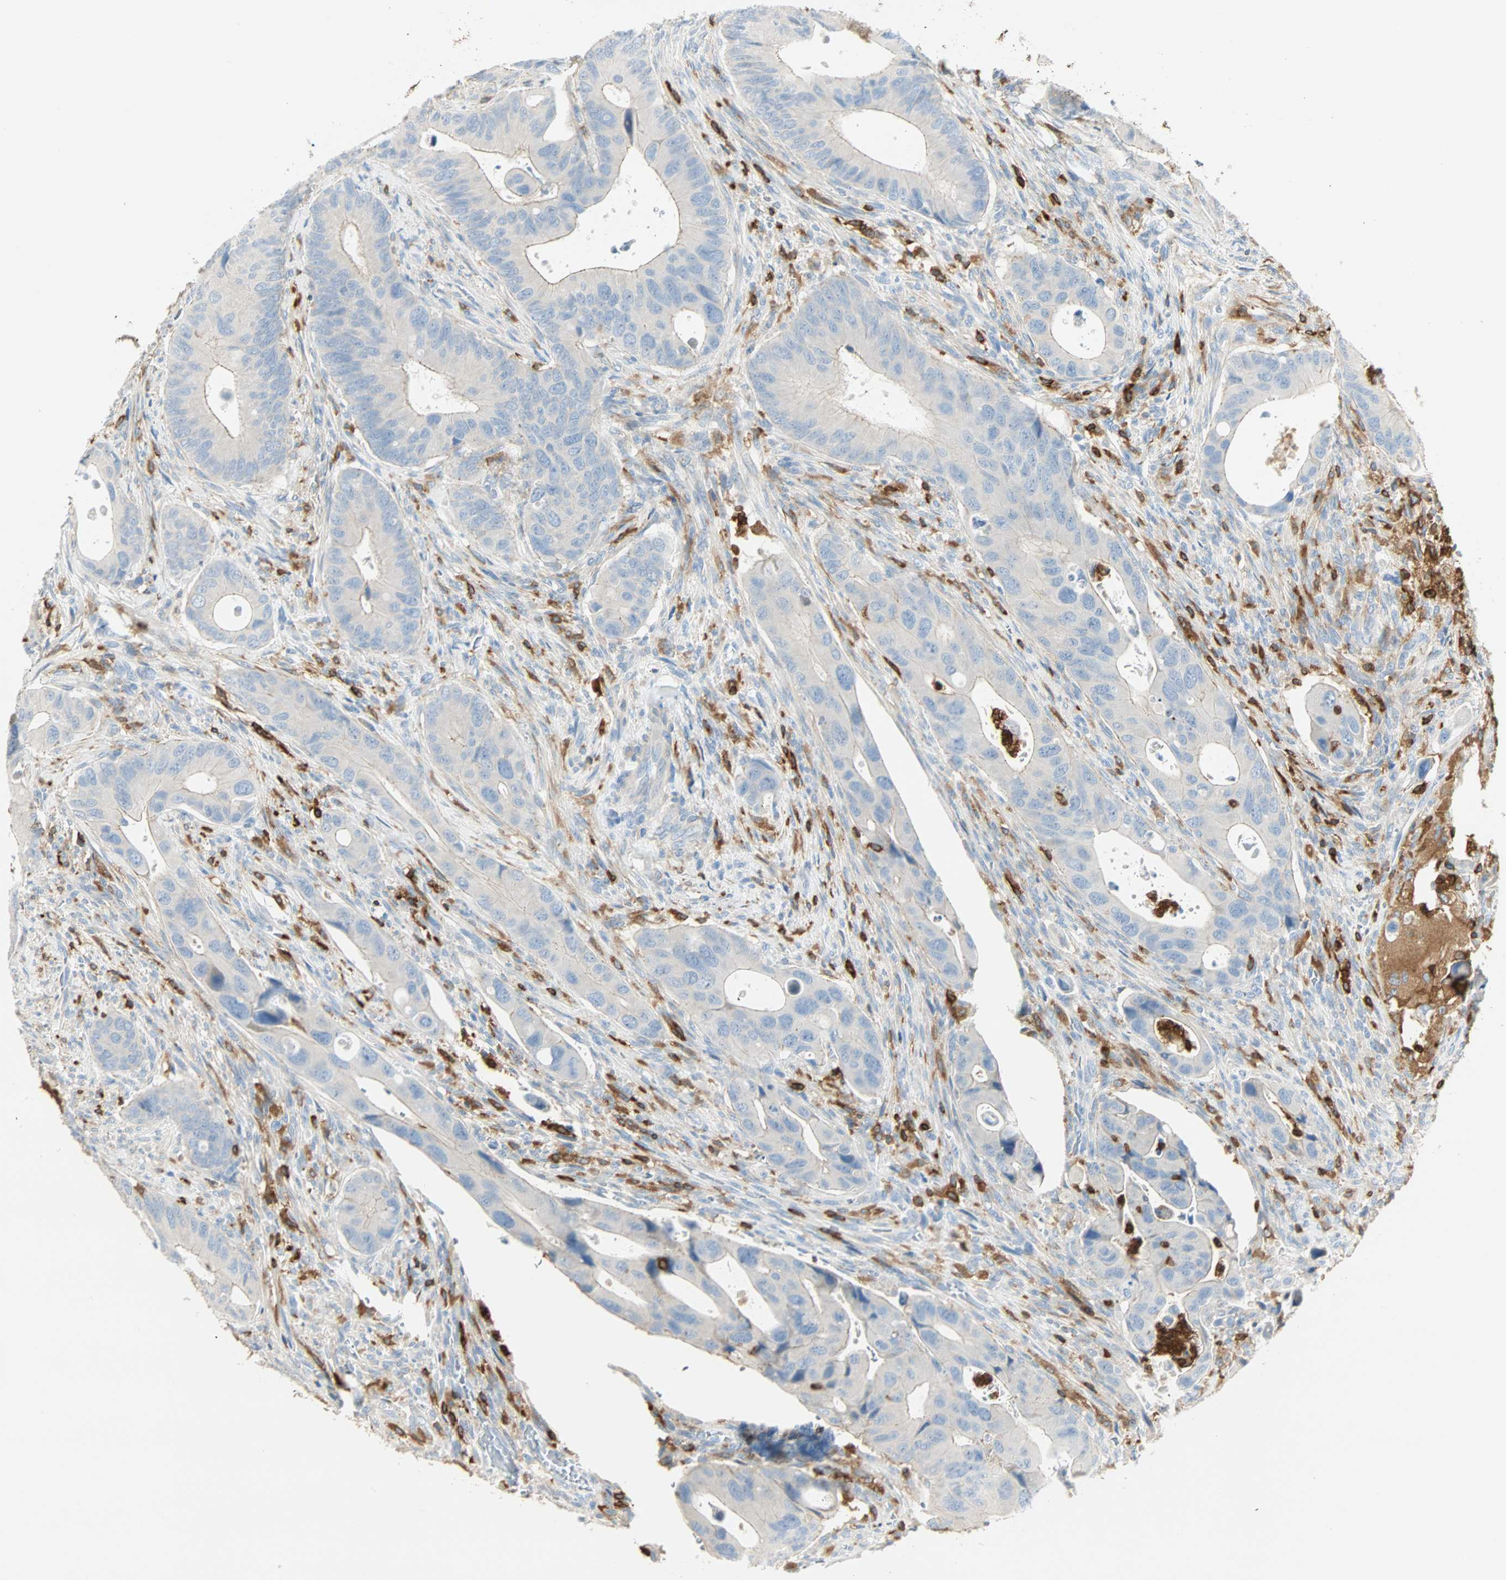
{"staining": {"intensity": "negative", "quantity": "none", "location": "none"}, "tissue": "colorectal cancer", "cell_type": "Tumor cells", "image_type": "cancer", "snomed": [{"axis": "morphology", "description": "Adenocarcinoma, NOS"}, {"axis": "topography", "description": "Rectum"}], "caption": "Human colorectal adenocarcinoma stained for a protein using immunohistochemistry shows no staining in tumor cells.", "gene": "FMNL1", "patient": {"sex": "female", "age": 57}}